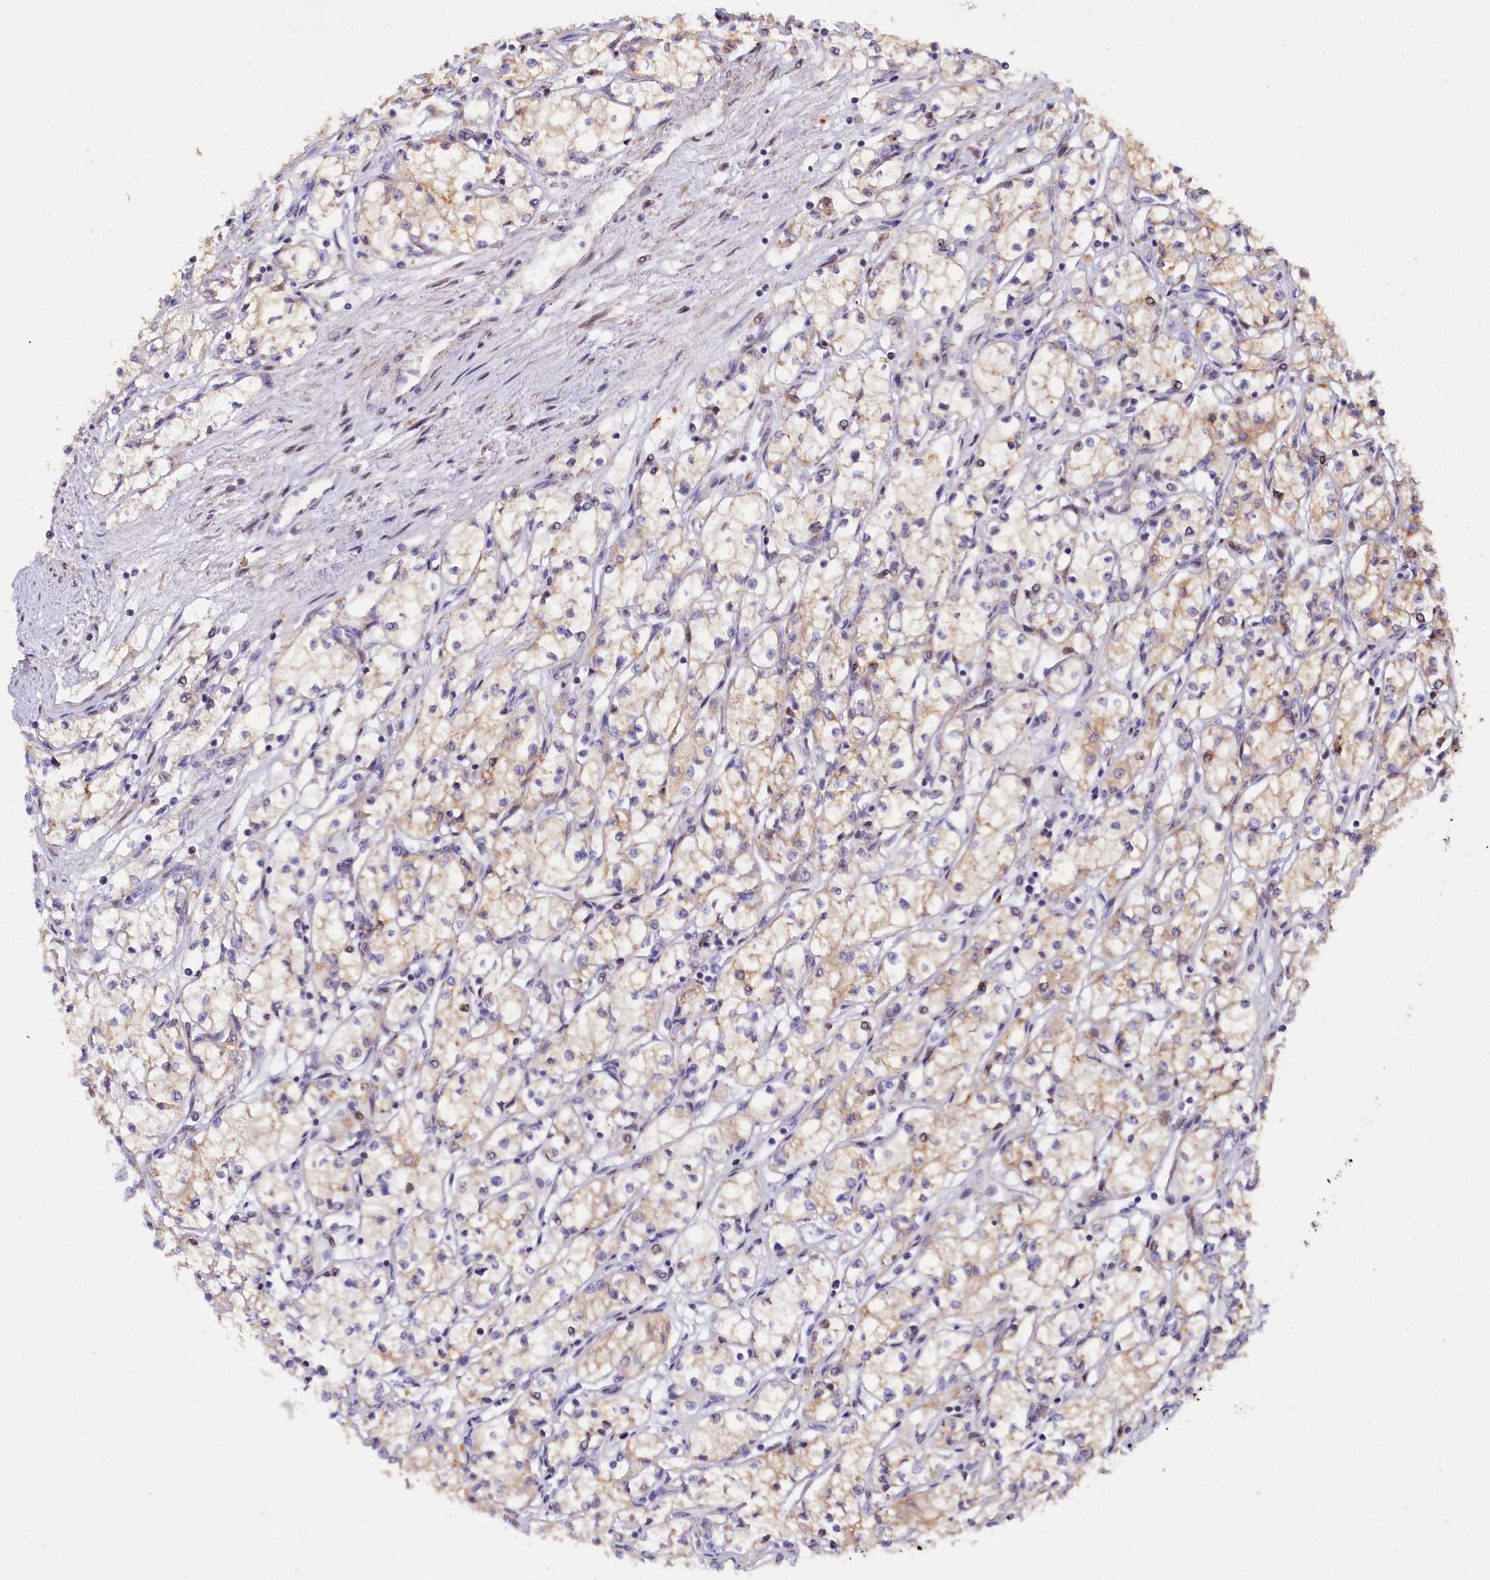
{"staining": {"intensity": "weak", "quantity": "25%-75%", "location": "cytoplasmic/membranous"}, "tissue": "renal cancer", "cell_type": "Tumor cells", "image_type": "cancer", "snomed": [{"axis": "morphology", "description": "Adenocarcinoma, NOS"}, {"axis": "topography", "description": "Kidney"}], "caption": "A brown stain labels weak cytoplasmic/membranous staining of a protein in human renal adenocarcinoma tumor cells. The protein is shown in brown color, while the nuclei are stained blue.", "gene": "PDZRN3", "patient": {"sex": "male", "age": 59}}